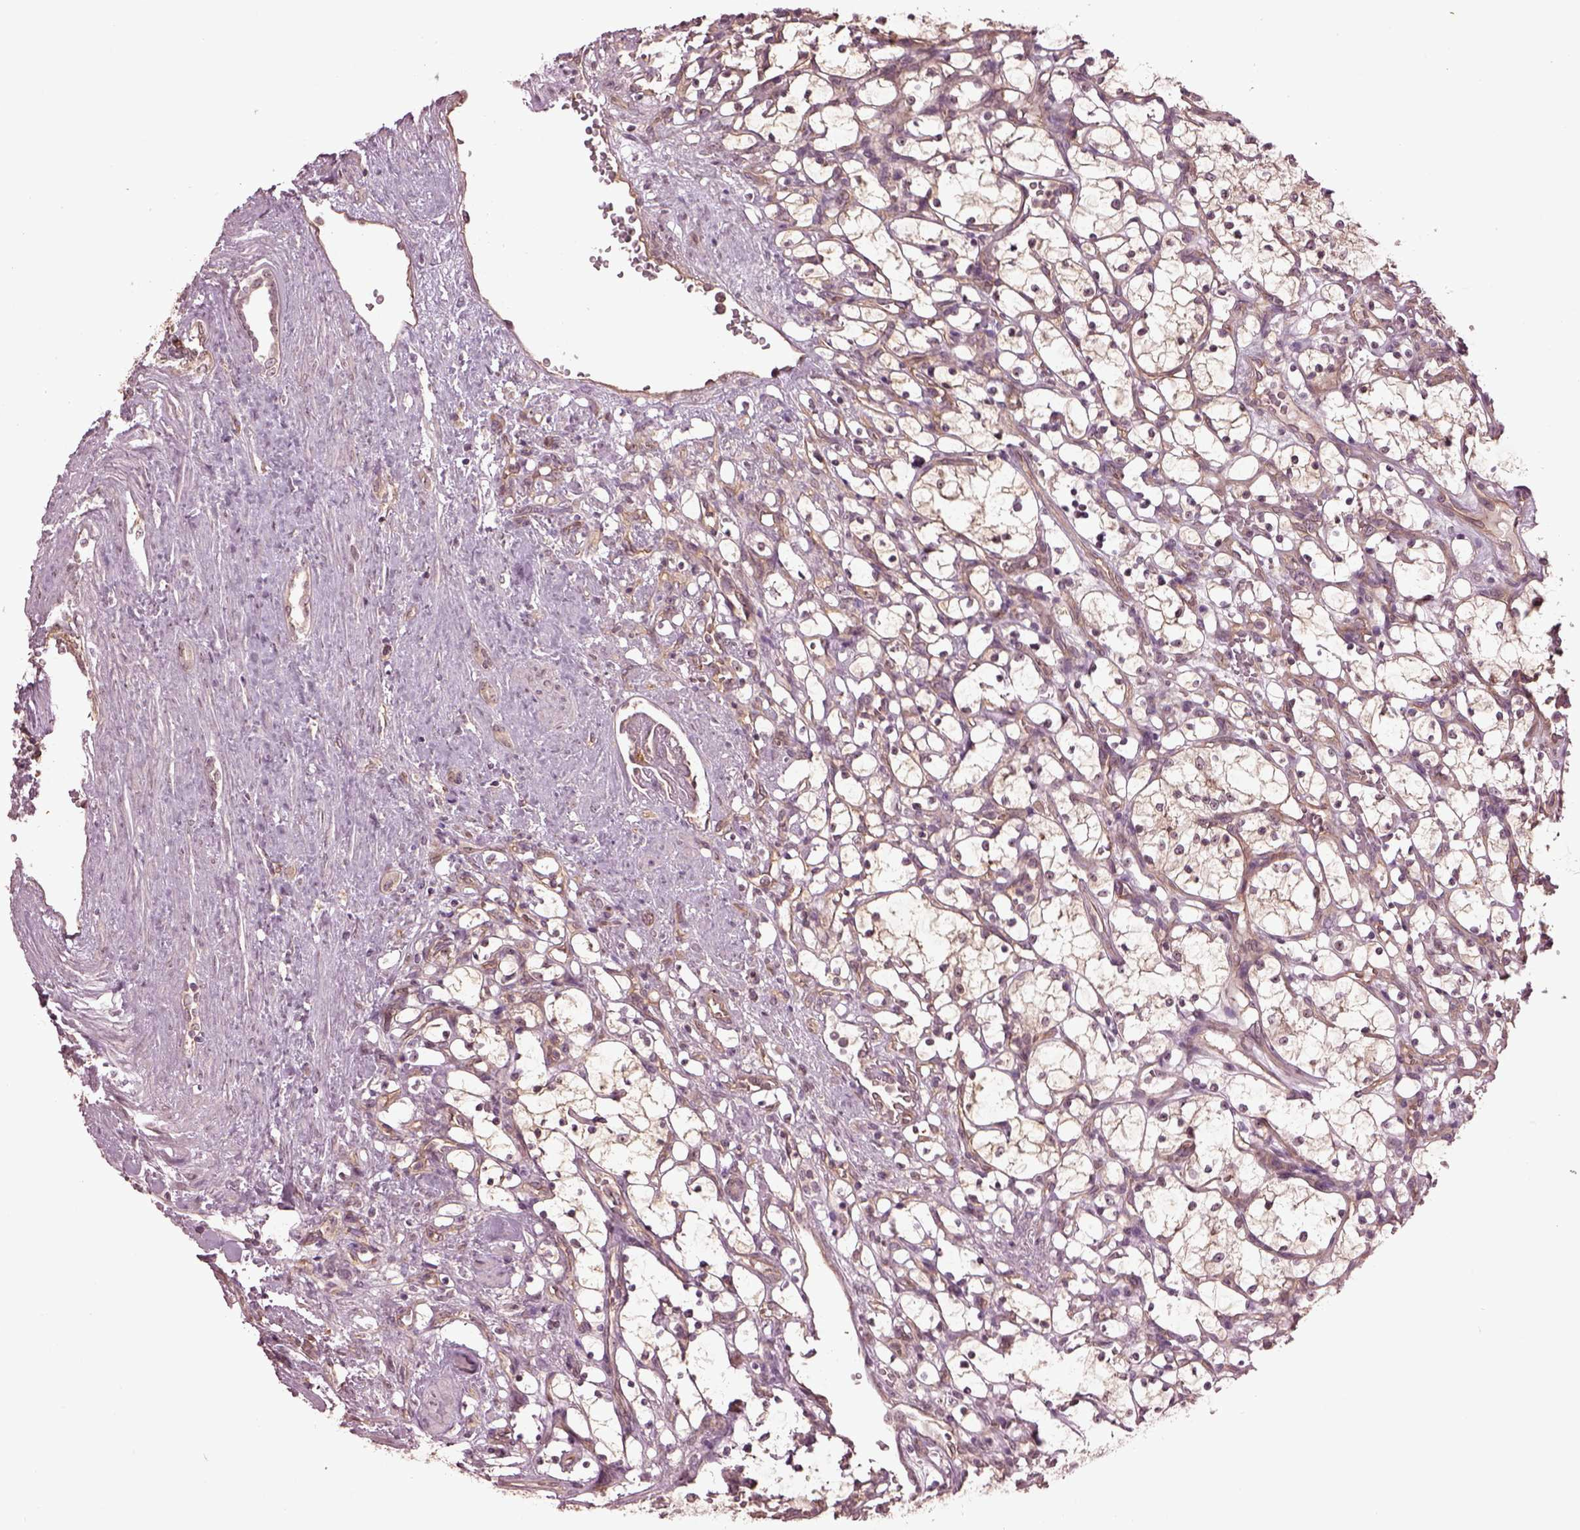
{"staining": {"intensity": "negative", "quantity": "none", "location": "none"}, "tissue": "renal cancer", "cell_type": "Tumor cells", "image_type": "cancer", "snomed": [{"axis": "morphology", "description": "Adenocarcinoma, NOS"}, {"axis": "topography", "description": "Kidney"}], "caption": "IHC of human renal adenocarcinoma exhibits no staining in tumor cells.", "gene": "GNRH1", "patient": {"sex": "female", "age": 69}}